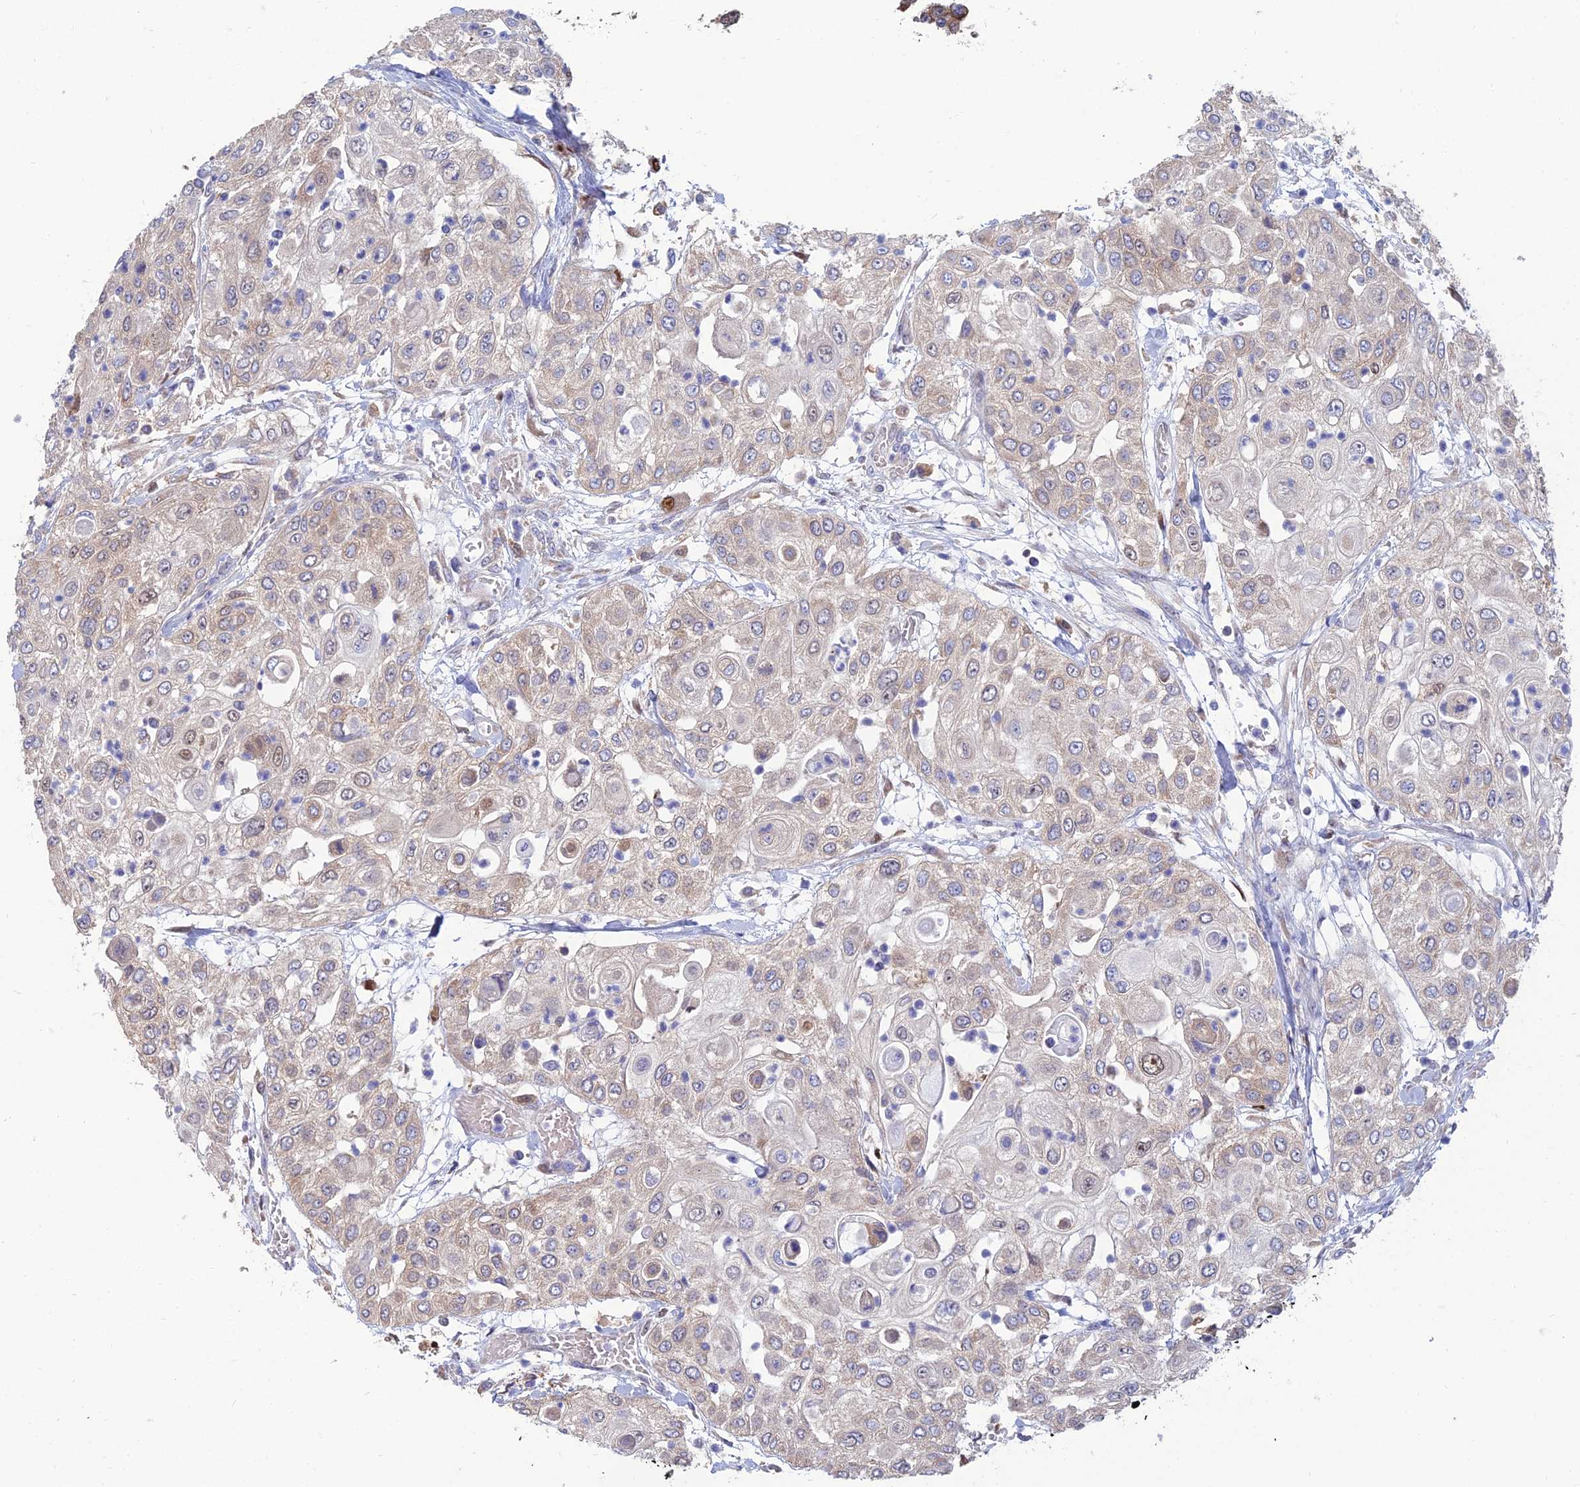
{"staining": {"intensity": "negative", "quantity": "none", "location": "none"}, "tissue": "urothelial cancer", "cell_type": "Tumor cells", "image_type": "cancer", "snomed": [{"axis": "morphology", "description": "Urothelial carcinoma, High grade"}, {"axis": "topography", "description": "Urinary bladder"}], "caption": "High-grade urothelial carcinoma stained for a protein using immunohistochemistry (IHC) reveals no positivity tumor cells.", "gene": "DNPEP", "patient": {"sex": "female", "age": 79}}